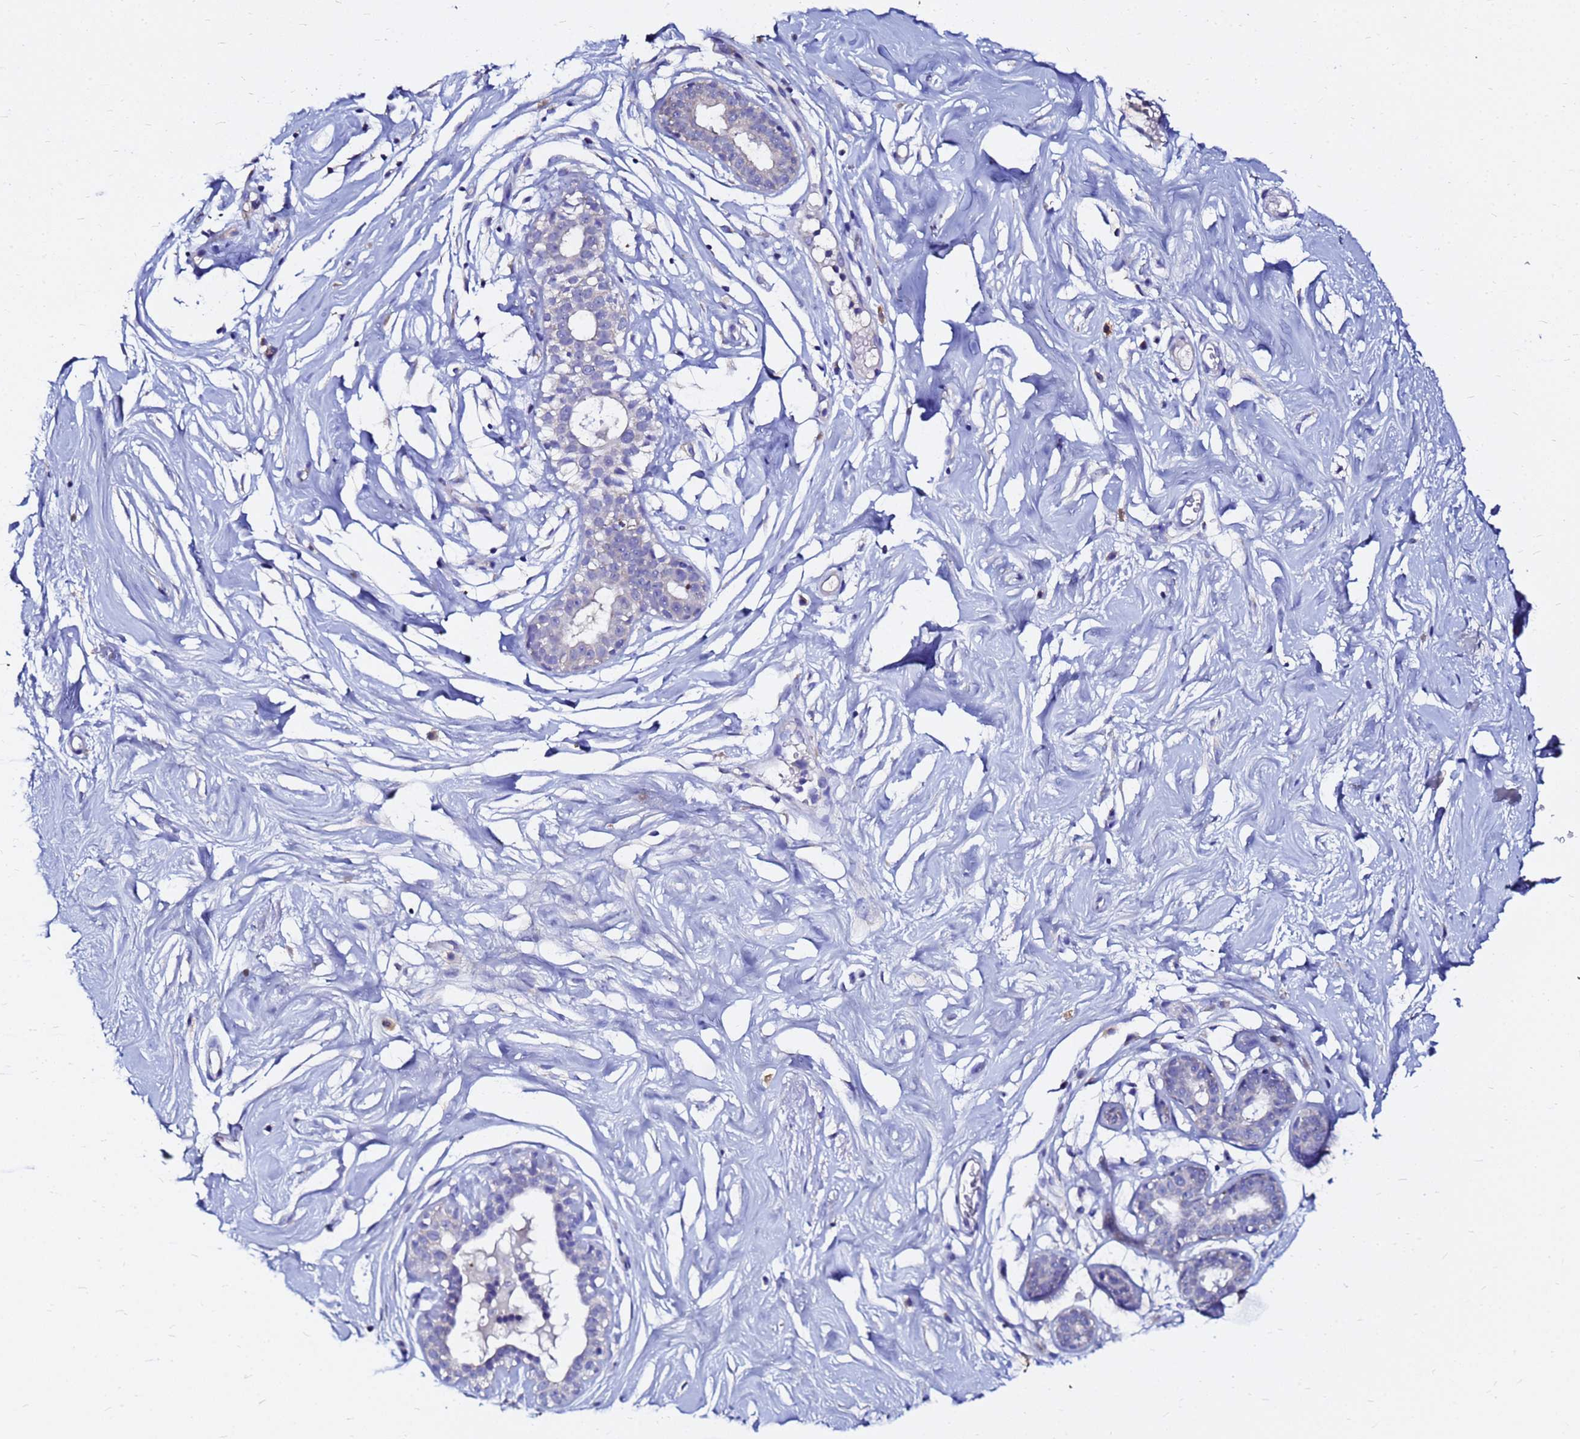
{"staining": {"intensity": "negative", "quantity": "none", "location": "none"}, "tissue": "breast", "cell_type": "Adipocytes", "image_type": "normal", "snomed": [{"axis": "morphology", "description": "Normal tissue, NOS"}, {"axis": "morphology", "description": "Adenoma, NOS"}, {"axis": "topography", "description": "Breast"}], "caption": "High power microscopy photomicrograph of an IHC photomicrograph of unremarkable breast, revealing no significant positivity in adipocytes.", "gene": "FAM183A", "patient": {"sex": "female", "age": 23}}